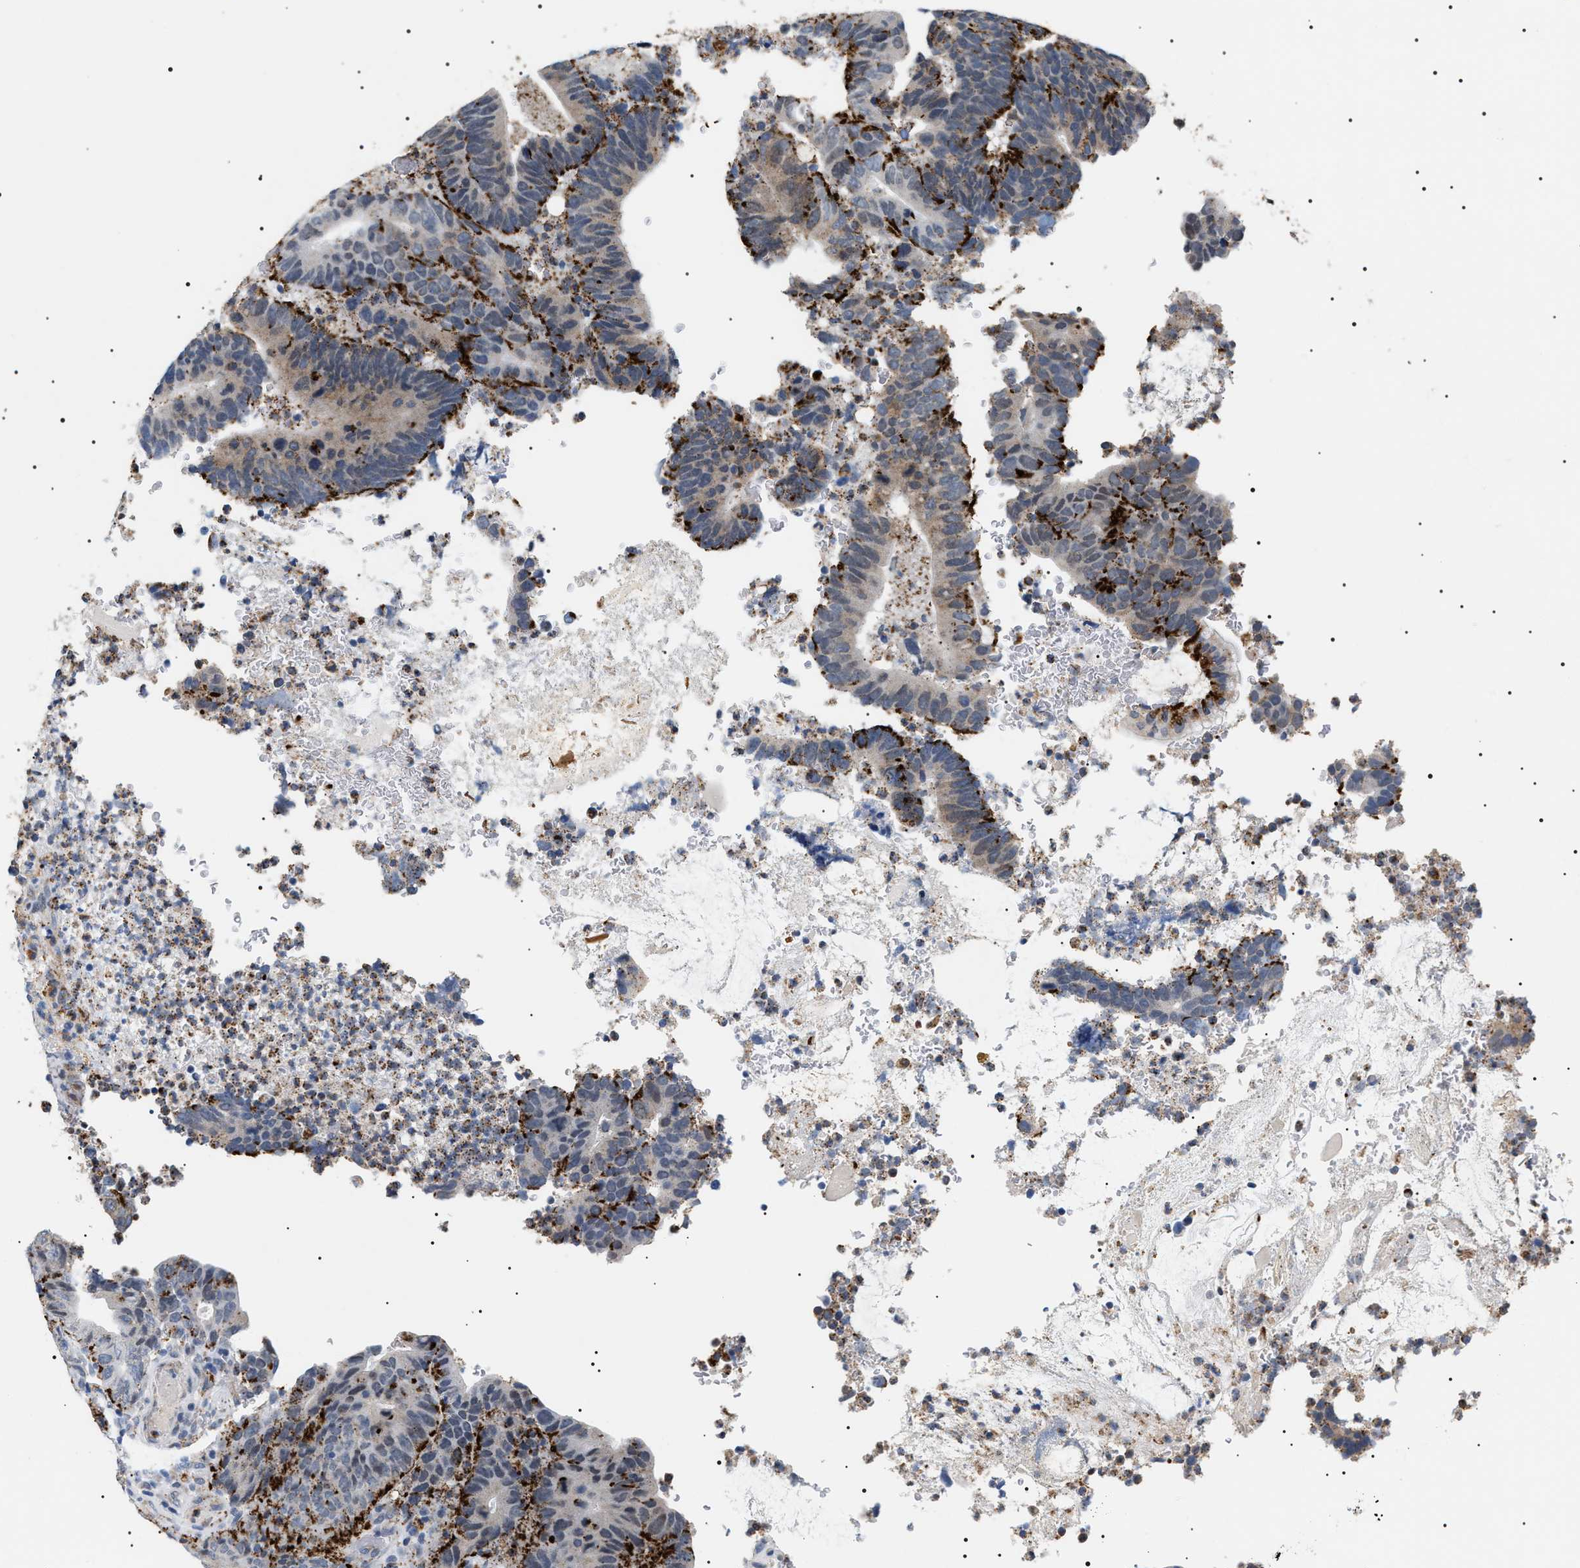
{"staining": {"intensity": "strong", "quantity": "25%-75%", "location": "cytoplasmic/membranous"}, "tissue": "colorectal cancer", "cell_type": "Tumor cells", "image_type": "cancer", "snomed": [{"axis": "morphology", "description": "Adenocarcinoma, NOS"}, {"axis": "topography", "description": "Colon"}], "caption": "Immunohistochemical staining of human colorectal cancer (adenocarcinoma) exhibits strong cytoplasmic/membranous protein positivity in approximately 25%-75% of tumor cells. (DAB (3,3'-diaminobenzidine) IHC with brightfield microscopy, high magnification).", "gene": "HSD17B11", "patient": {"sex": "male", "age": 56}}